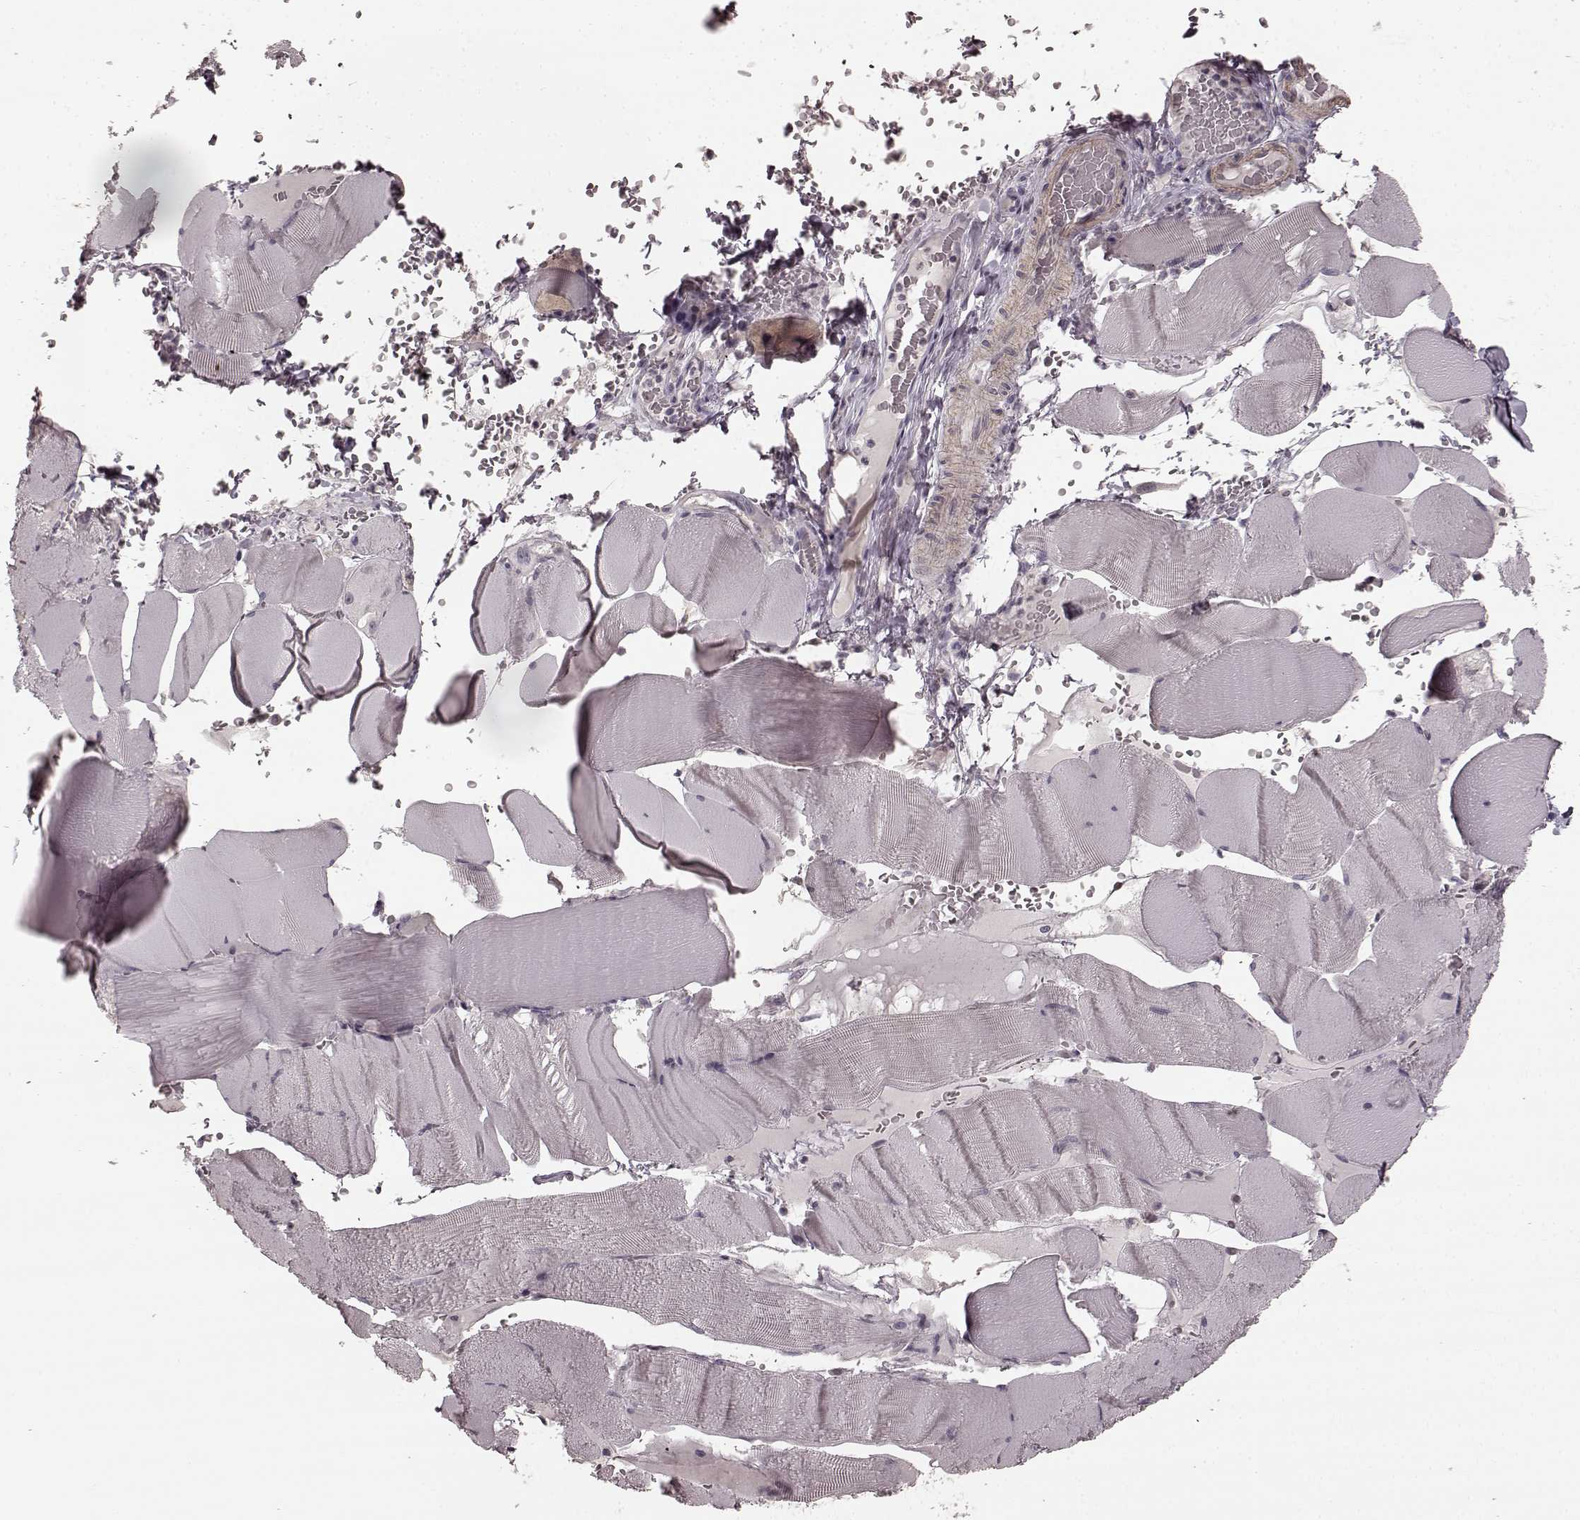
{"staining": {"intensity": "negative", "quantity": "none", "location": "none"}, "tissue": "skeletal muscle", "cell_type": "Myocytes", "image_type": "normal", "snomed": [{"axis": "morphology", "description": "Normal tissue, NOS"}, {"axis": "topography", "description": "Skeletal muscle"}], "caption": "Myocytes show no significant protein expression in normal skeletal muscle. The staining was performed using DAB to visualize the protein expression in brown, while the nuclei were stained in blue with hematoxylin (Magnification: 20x).", "gene": "PRKCE", "patient": {"sex": "male", "age": 56}}